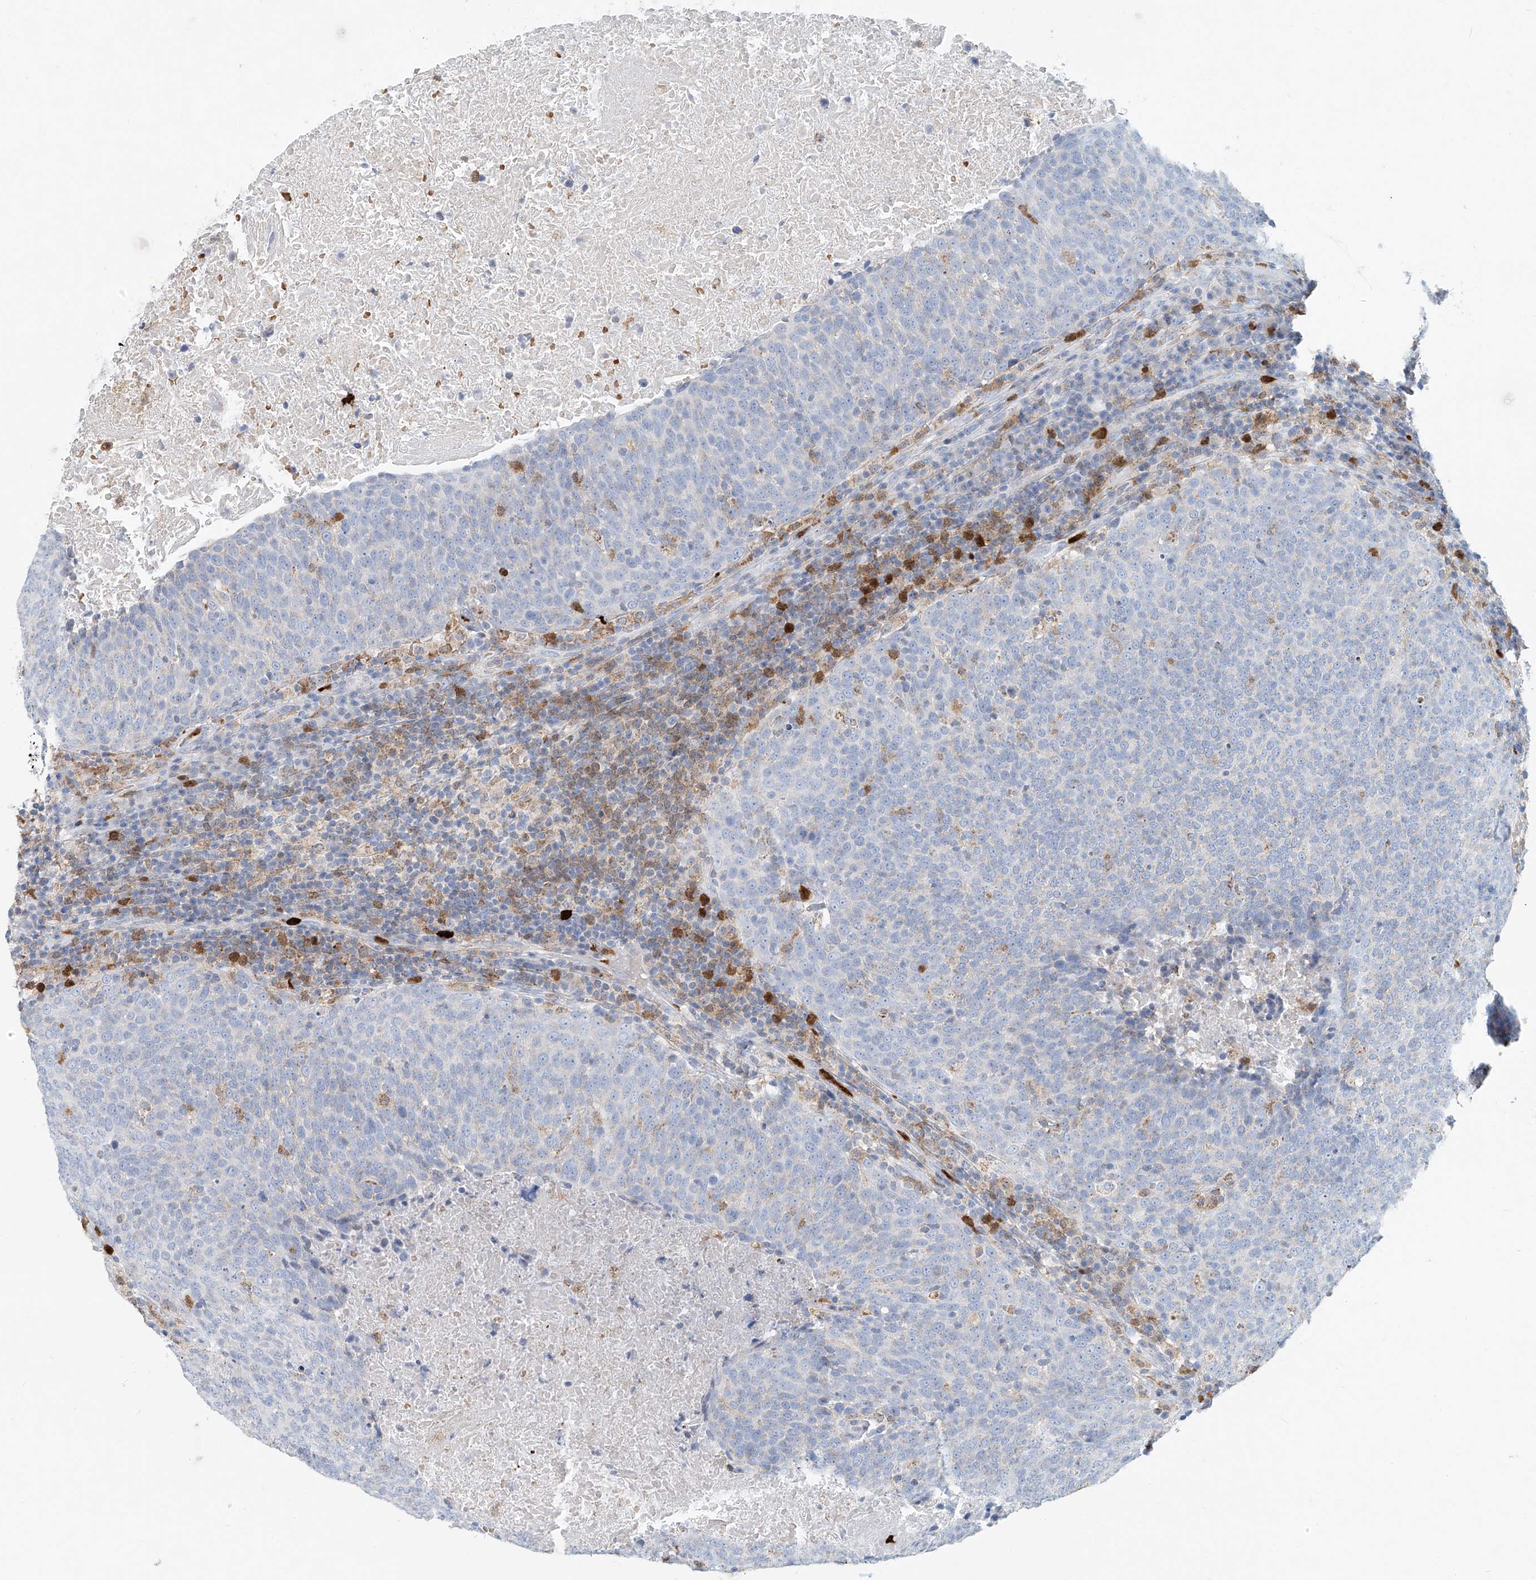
{"staining": {"intensity": "negative", "quantity": "none", "location": "none"}, "tissue": "head and neck cancer", "cell_type": "Tumor cells", "image_type": "cancer", "snomed": [{"axis": "morphology", "description": "Squamous cell carcinoma, NOS"}, {"axis": "morphology", "description": "Squamous cell carcinoma, metastatic, NOS"}, {"axis": "topography", "description": "Lymph node"}, {"axis": "topography", "description": "Head-Neck"}], "caption": "This is a micrograph of IHC staining of head and neck cancer, which shows no staining in tumor cells. (Stains: DAB (3,3'-diaminobenzidine) immunohistochemistry (IHC) with hematoxylin counter stain, Microscopy: brightfield microscopy at high magnification).", "gene": "PTPRA", "patient": {"sex": "male", "age": 62}}